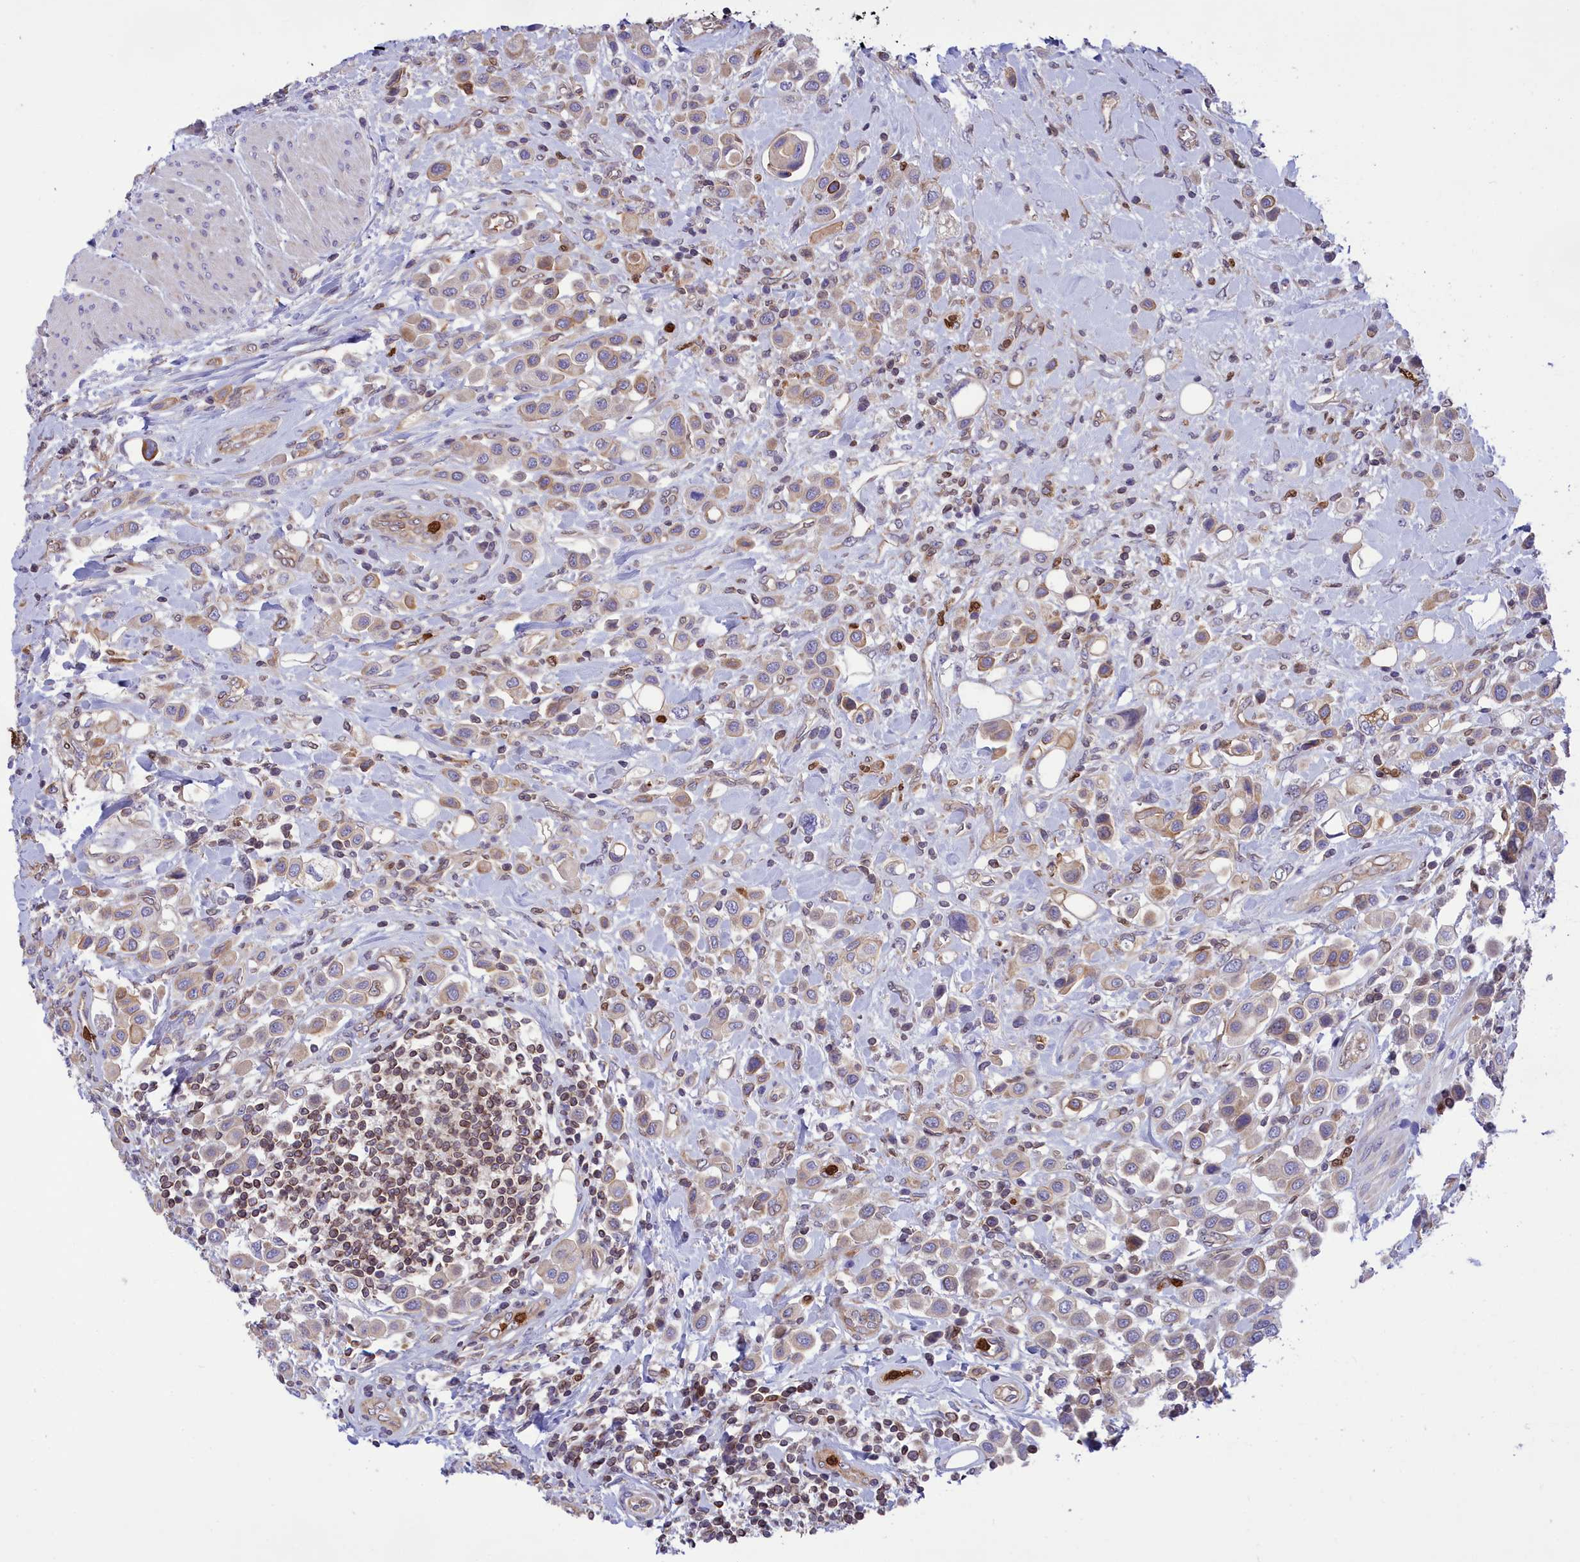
{"staining": {"intensity": "weak", "quantity": "25%-75%", "location": "cytoplasmic/membranous"}, "tissue": "urothelial cancer", "cell_type": "Tumor cells", "image_type": "cancer", "snomed": [{"axis": "morphology", "description": "Urothelial carcinoma, High grade"}, {"axis": "topography", "description": "Urinary bladder"}], "caption": "Protein analysis of urothelial cancer tissue demonstrates weak cytoplasmic/membranous expression in approximately 25%-75% of tumor cells. Using DAB (brown) and hematoxylin (blue) stains, captured at high magnification using brightfield microscopy.", "gene": "PKHD1L1", "patient": {"sex": "male", "age": 50}}